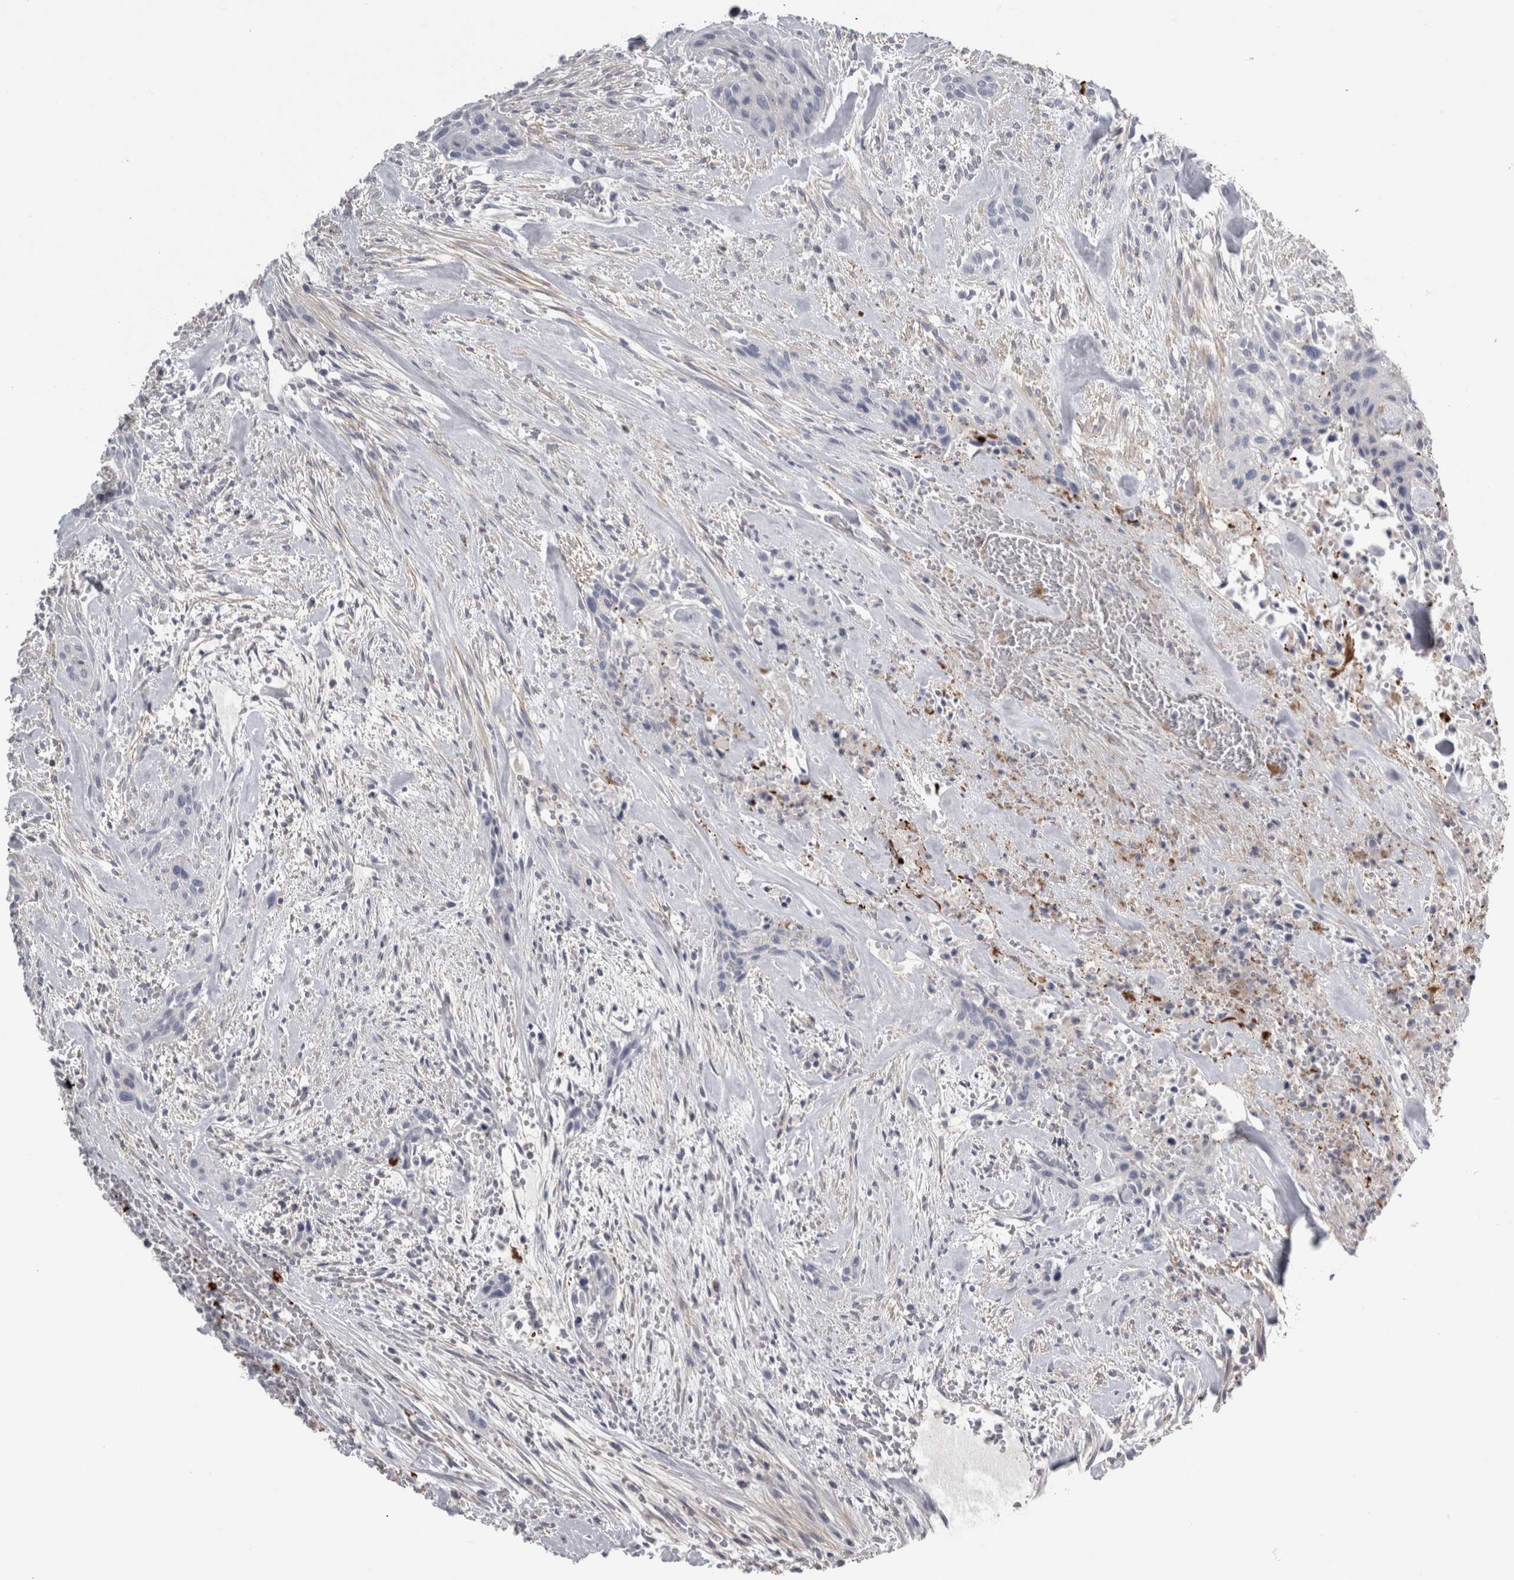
{"staining": {"intensity": "negative", "quantity": "none", "location": "none"}, "tissue": "urothelial cancer", "cell_type": "Tumor cells", "image_type": "cancer", "snomed": [{"axis": "morphology", "description": "Urothelial carcinoma, High grade"}, {"axis": "topography", "description": "Urinary bladder"}], "caption": "Urothelial cancer stained for a protein using immunohistochemistry demonstrates no staining tumor cells.", "gene": "TCAP", "patient": {"sex": "male", "age": 35}}